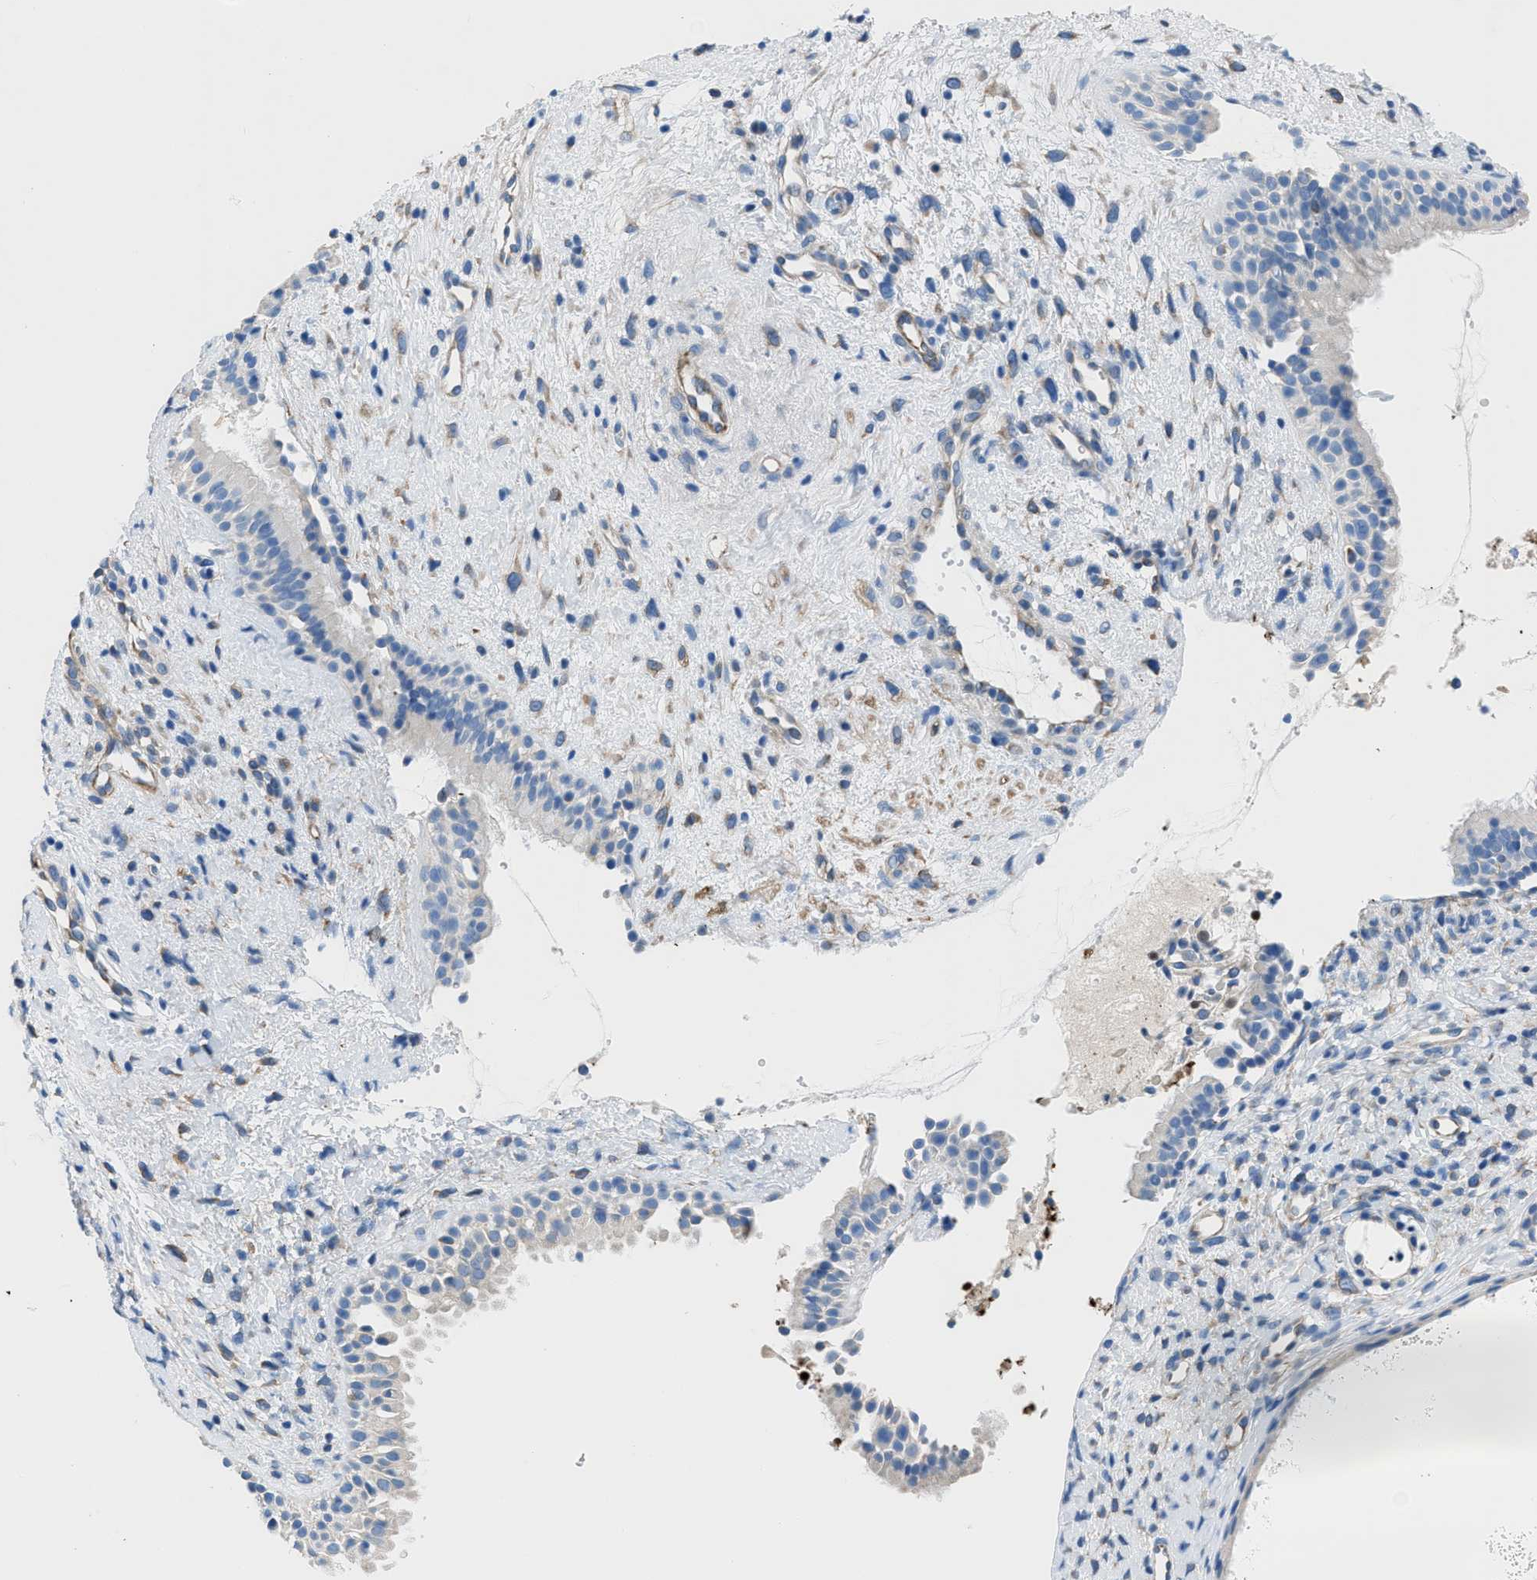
{"staining": {"intensity": "negative", "quantity": "none", "location": "none"}, "tissue": "nasopharynx", "cell_type": "Respiratory epithelial cells", "image_type": "normal", "snomed": [{"axis": "morphology", "description": "Normal tissue, NOS"}, {"axis": "topography", "description": "Nasopharynx"}], "caption": "DAB immunohistochemical staining of normal nasopharynx exhibits no significant expression in respiratory epithelial cells.", "gene": "ITPR1", "patient": {"sex": "male", "age": 22}}